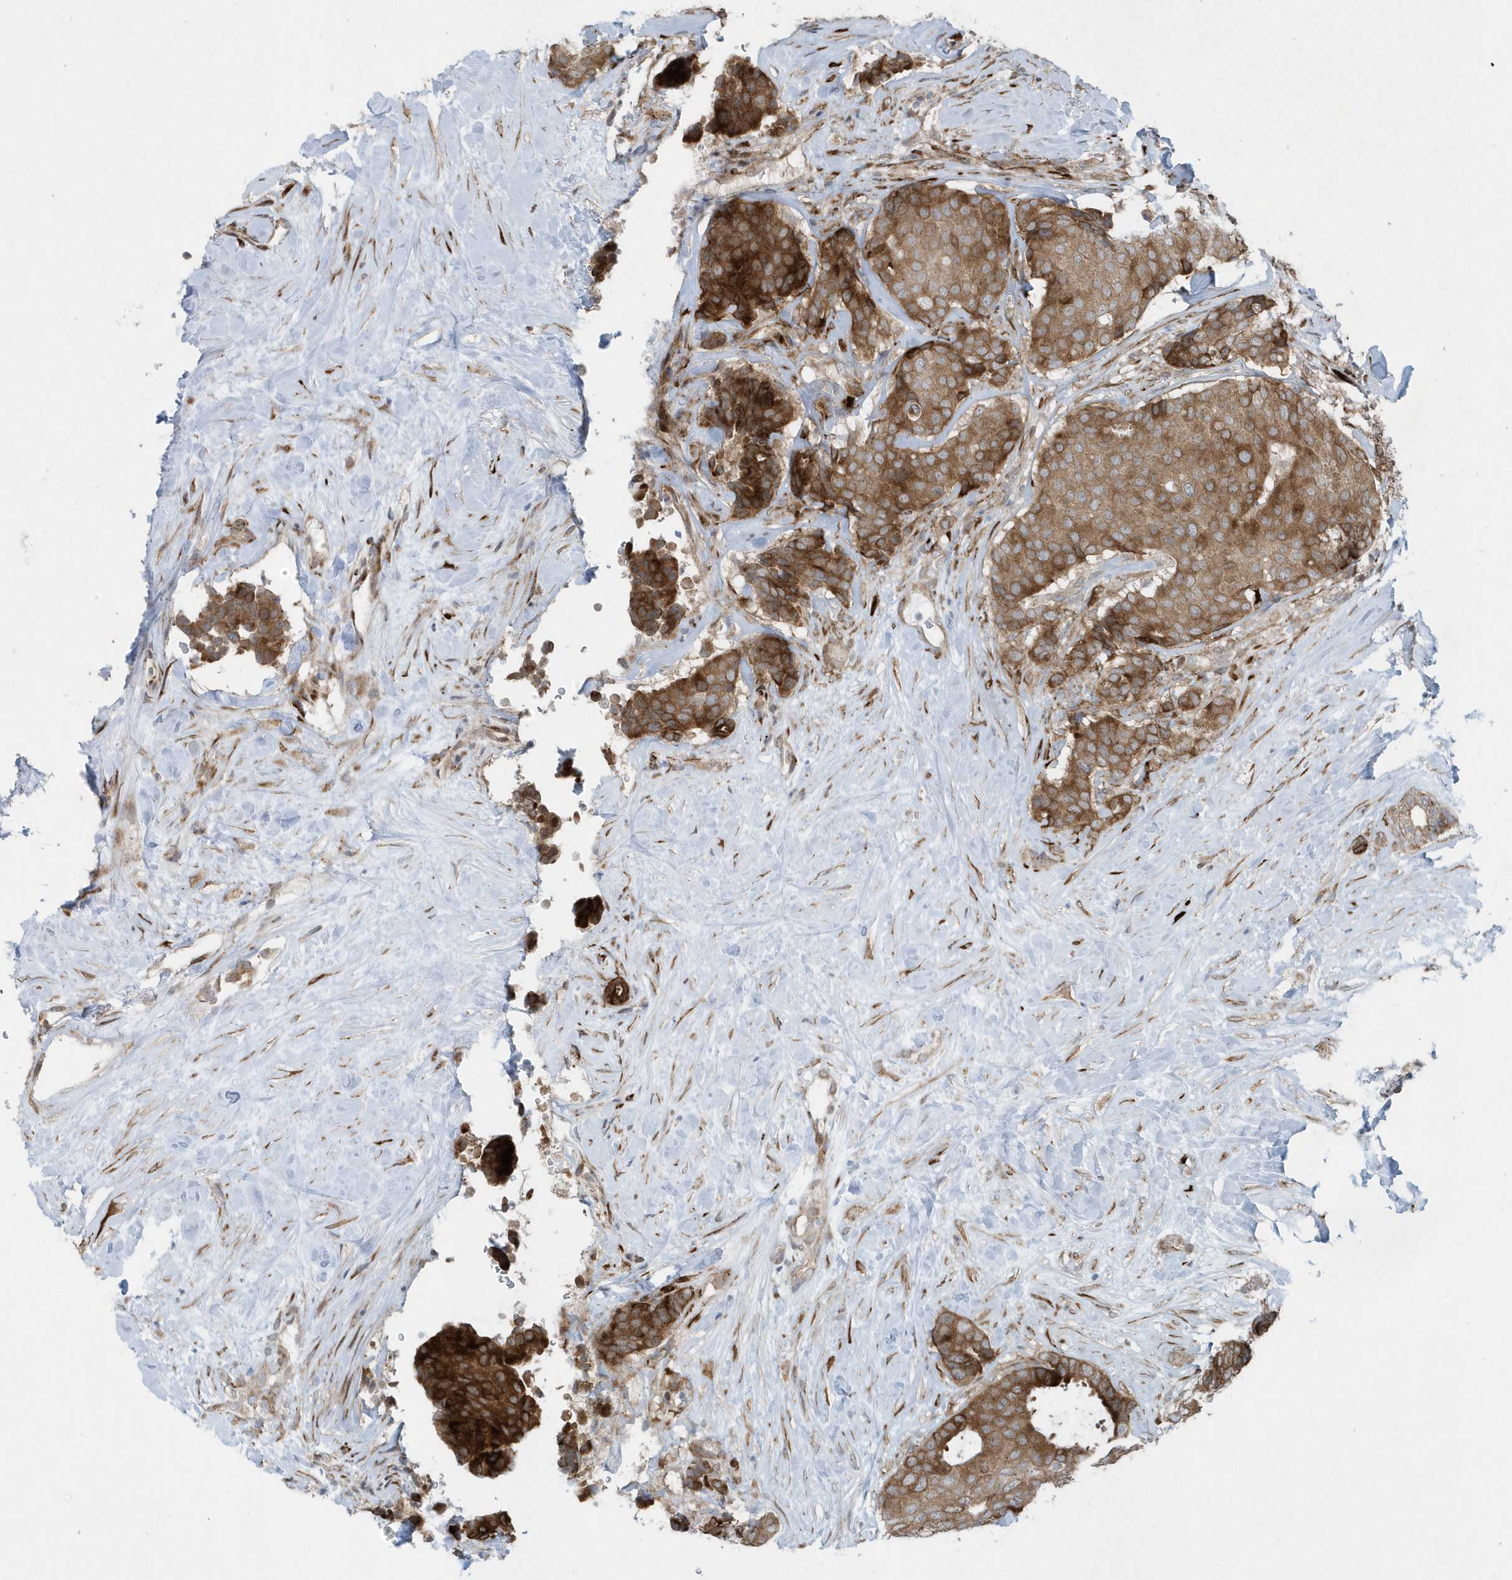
{"staining": {"intensity": "moderate", "quantity": ">75%", "location": "cytoplasmic/membranous"}, "tissue": "breast cancer", "cell_type": "Tumor cells", "image_type": "cancer", "snomed": [{"axis": "morphology", "description": "Duct carcinoma"}, {"axis": "topography", "description": "Breast"}], "caption": "Immunohistochemistry (IHC) staining of intraductal carcinoma (breast), which reveals medium levels of moderate cytoplasmic/membranous expression in approximately >75% of tumor cells indicating moderate cytoplasmic/membranous protein staining. The staining was performed using DAB (3,3'-diaminobenzidine) (brown) for protein detection and nuclei were counterstained in hematoxylin (blue).", "gene": "FAM98A", "patient": {"sex": "female", "age": 75}}